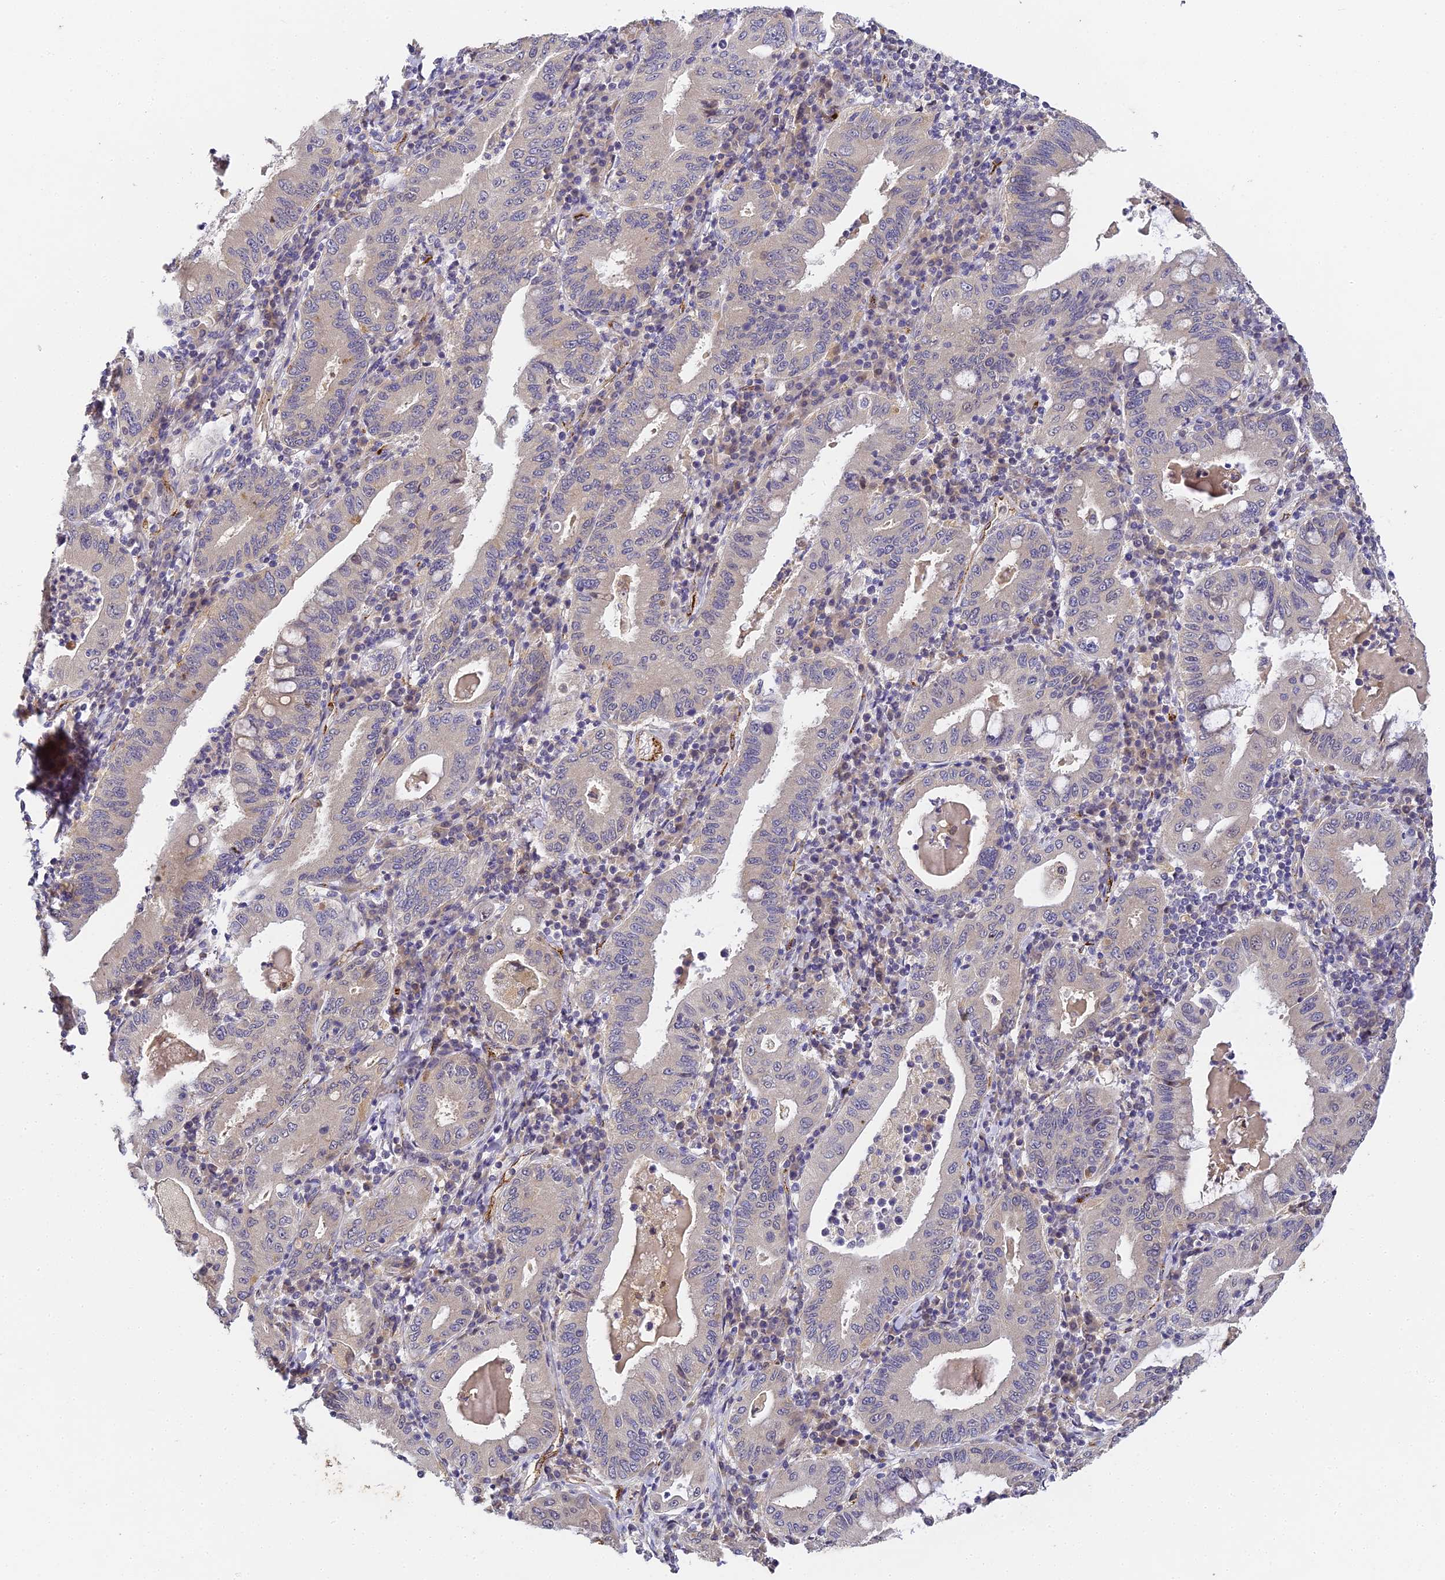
{"staining": {"intensity": "weak", "quantity": "25%-75%", "location": "cytoplasmic/membranous"}, "tissue": "stomach cancer", "cell_type": "Tumor cells", "image_type": "cancer", "snomed": [{"axis": "morphology", "description": "Normal tissue, NOS"}, {"axis": "morphology", "description": "Adenocarcinoma, NOS"}, {"axis": "topography", "description": "Esophagus"}, {"axis": "topography", "description": "Stomach, upper"}, {"axis": "topography", "description": "Peripheral nerve tissue"}], "caption": "Immunohistochemical staining of adenocarcinoma (stomach) demonstrates weak cytoplasmic/membranous protein positivity in about 25%-75% of tumor cells. The staining is performed using DAB (3,3'-diaminobenzidine) brown chromogen to label protein expression. The nuclei are counter-stained blue using hematoxylin.", "gene": "DNAAF10", "patient": {"sex": "male", "age": 62}}